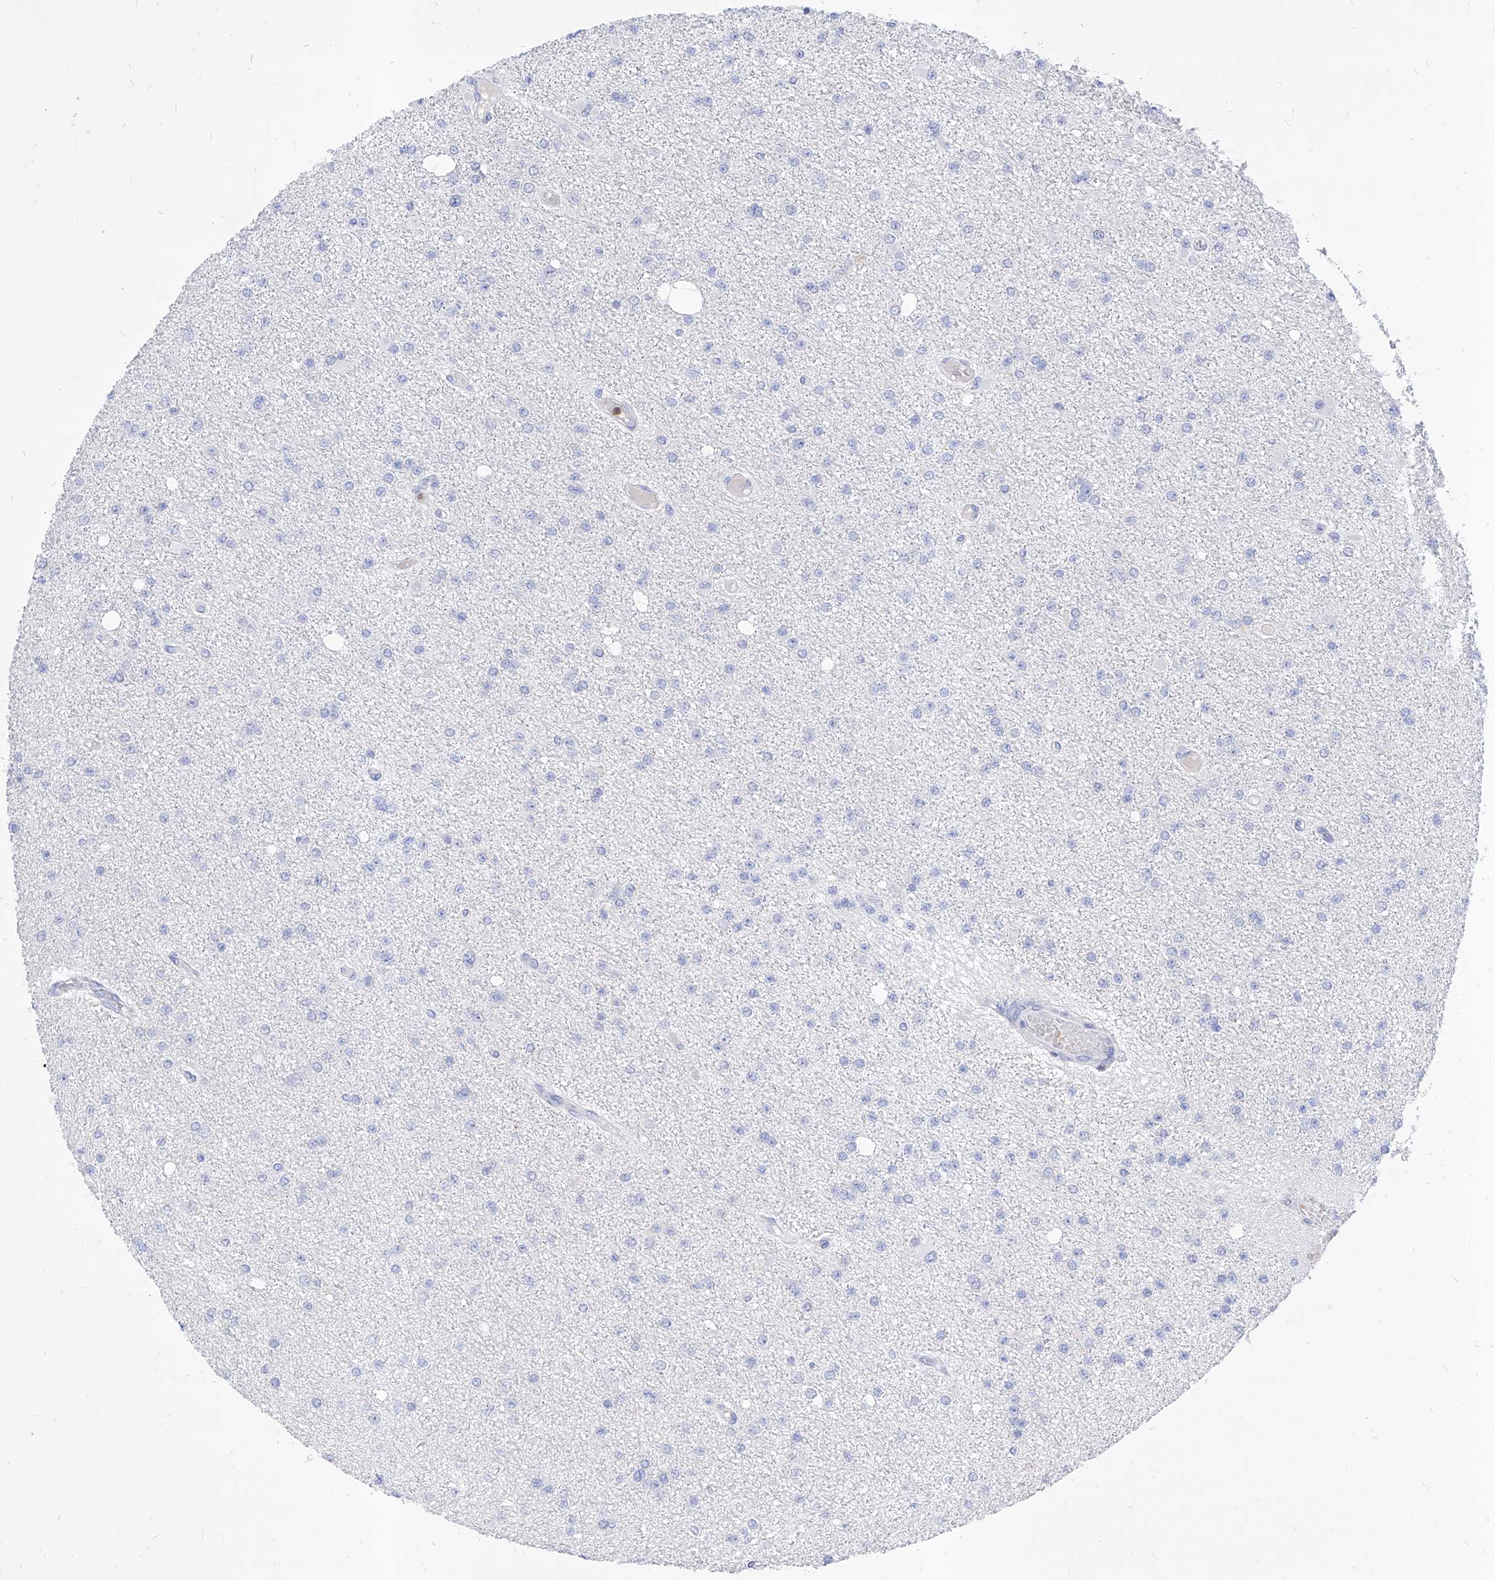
{"staining": {"intensity": "negative", "quantity": "none", "location": "none"}, "tissue": "glioma", "cell_type": "Tumor cells", "image_type": "cancer", "snomed": [{"axis": "morphology", "description": "Glioma, malignant, Low grade"}, {"axis": "topography", "description": "Brain"}], "caption": "High power microscopy image of an immunohistochemistry photomicrograph of glioma, revealing no significant expression in tumor cells.", "gene": "VAX1", "patient": {"sex": "female", "age": 22}}